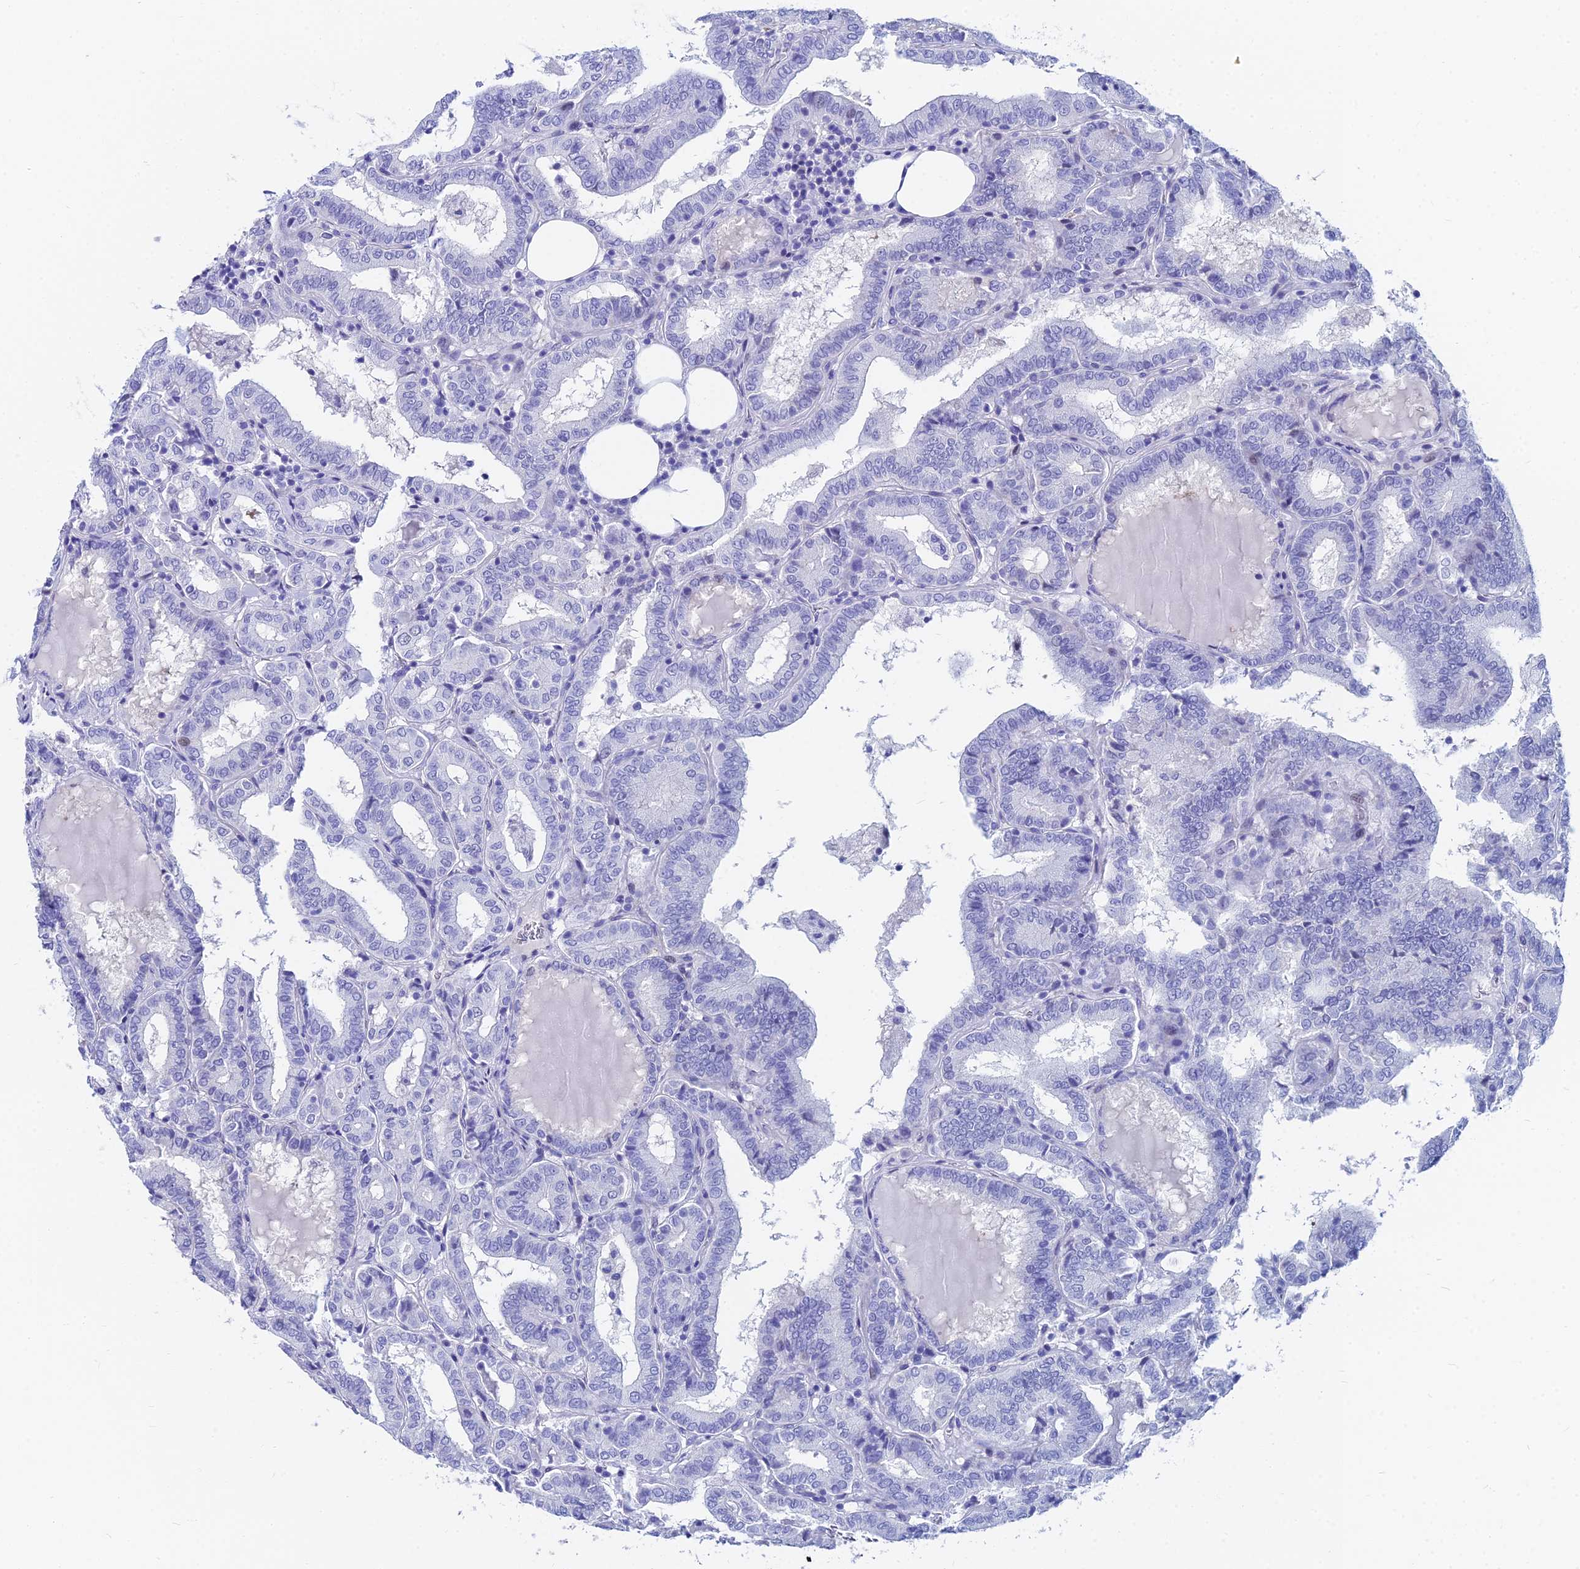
{"staining": {"intensity": "negative", "quantity": "none", "location": "none"}, "tissue": "thyroid cancer", "cell_type": "Tumor cells", "image_type": "cancer", "snomed": [{"axis": "morphology", "description": "Papillary adenocarcinoma, NOS"}, {"axis": "topography", "description": "Thyroid gland"}], "caption": "Tumor cells show no significant protein staining in papillary adenocarcinoma (thyroid).", "gene": "HSPA1L", "patient": {"sex": "female", "age": 72}}